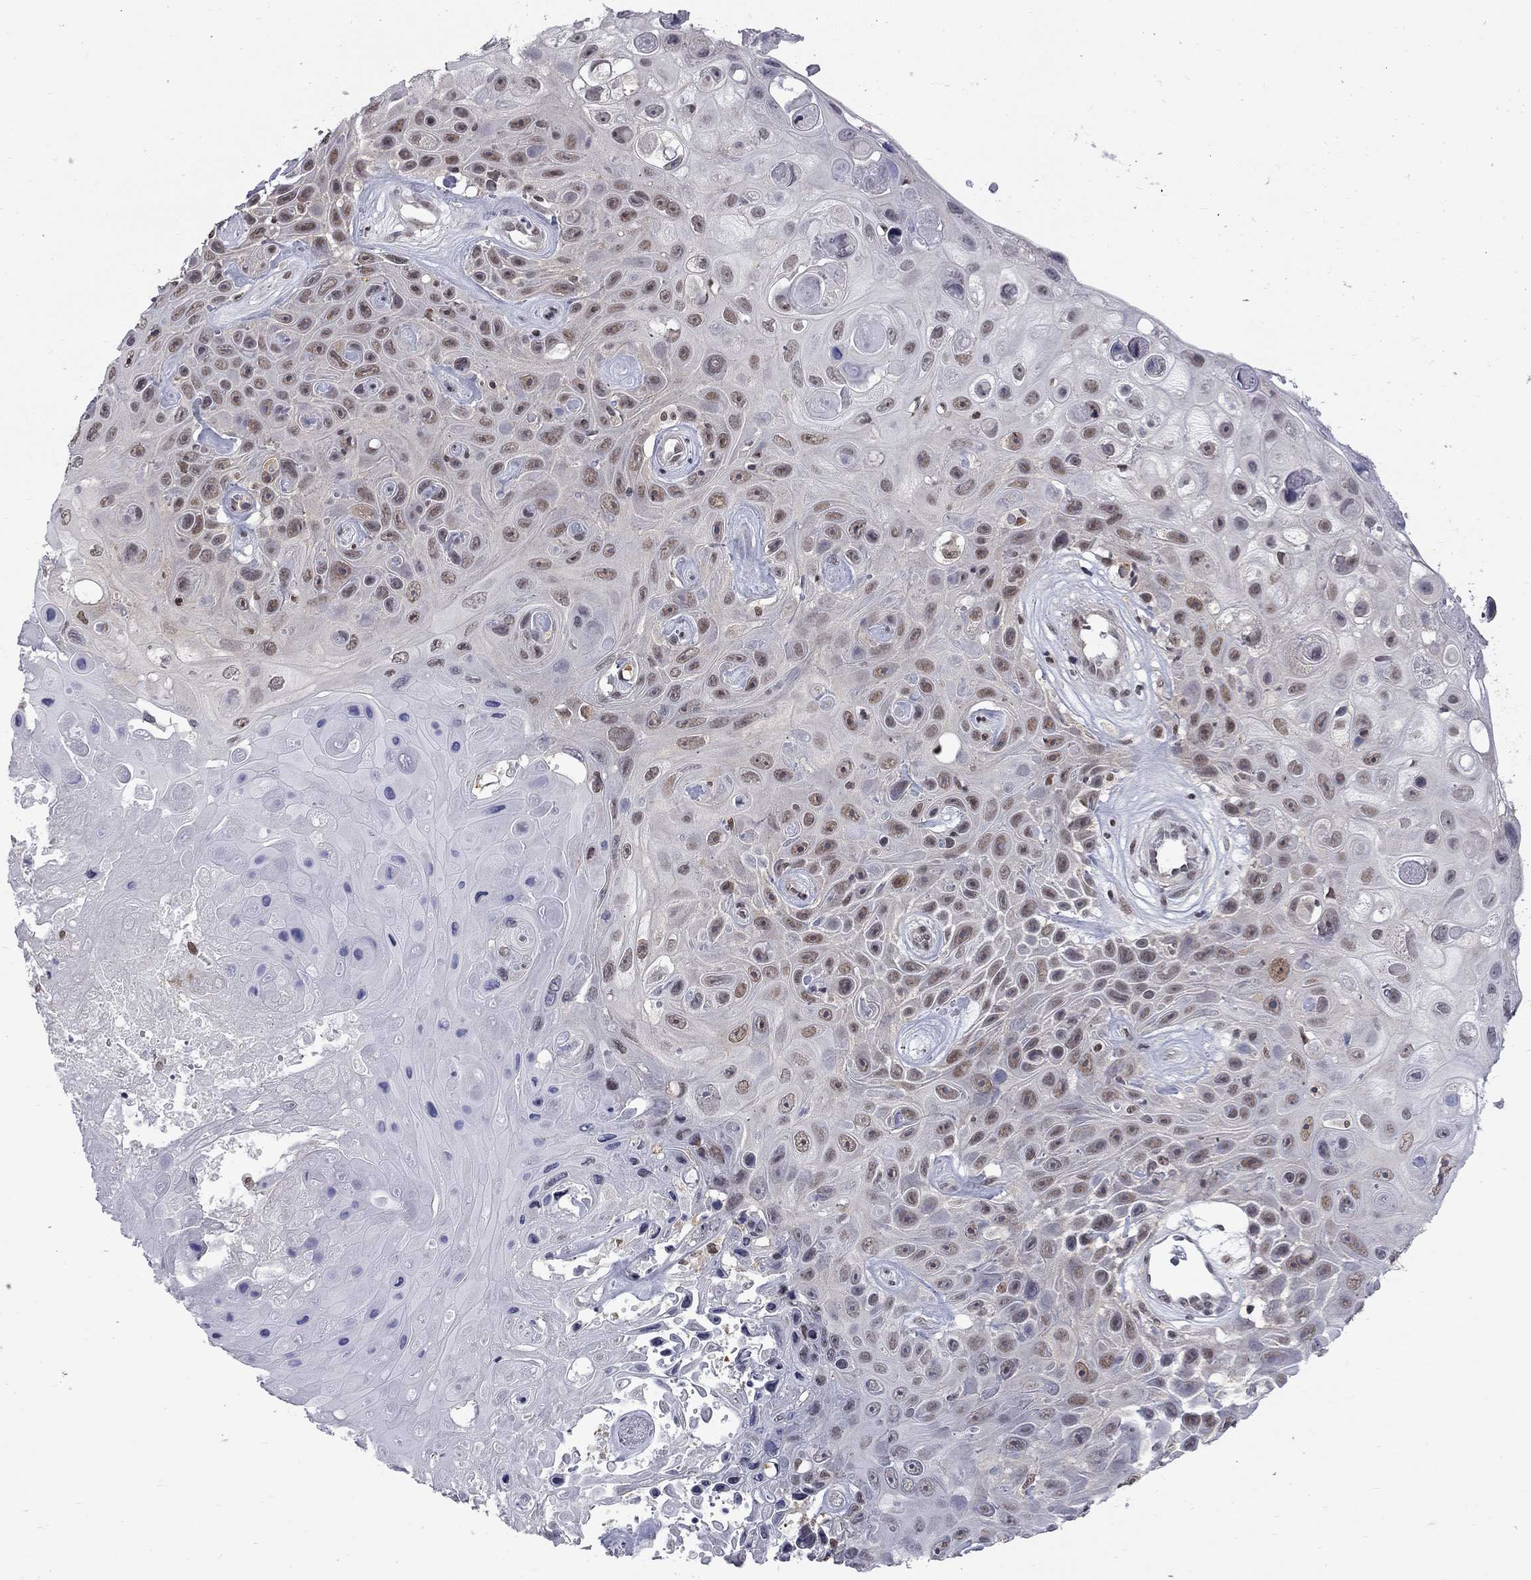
{"staining": {"intensity": "weak", "quantity": "<25%", "location": "nuclear"}, "tissue": "skin cancer", "cell_type": "Tumor cells", "image_type": "cancer", "snomed": [{"axis": "morphology", "description": "Squamous cell carcinoma, NOS"}, {"axis": "topography", "description": "Skin"}], "caption": "Skin cancer (squamous cell carcinoma) stained for a protein using IHC shows no staining tumor cells.", "gene": "RFWD3", "patient": {"sex": "male", "age": 82}}